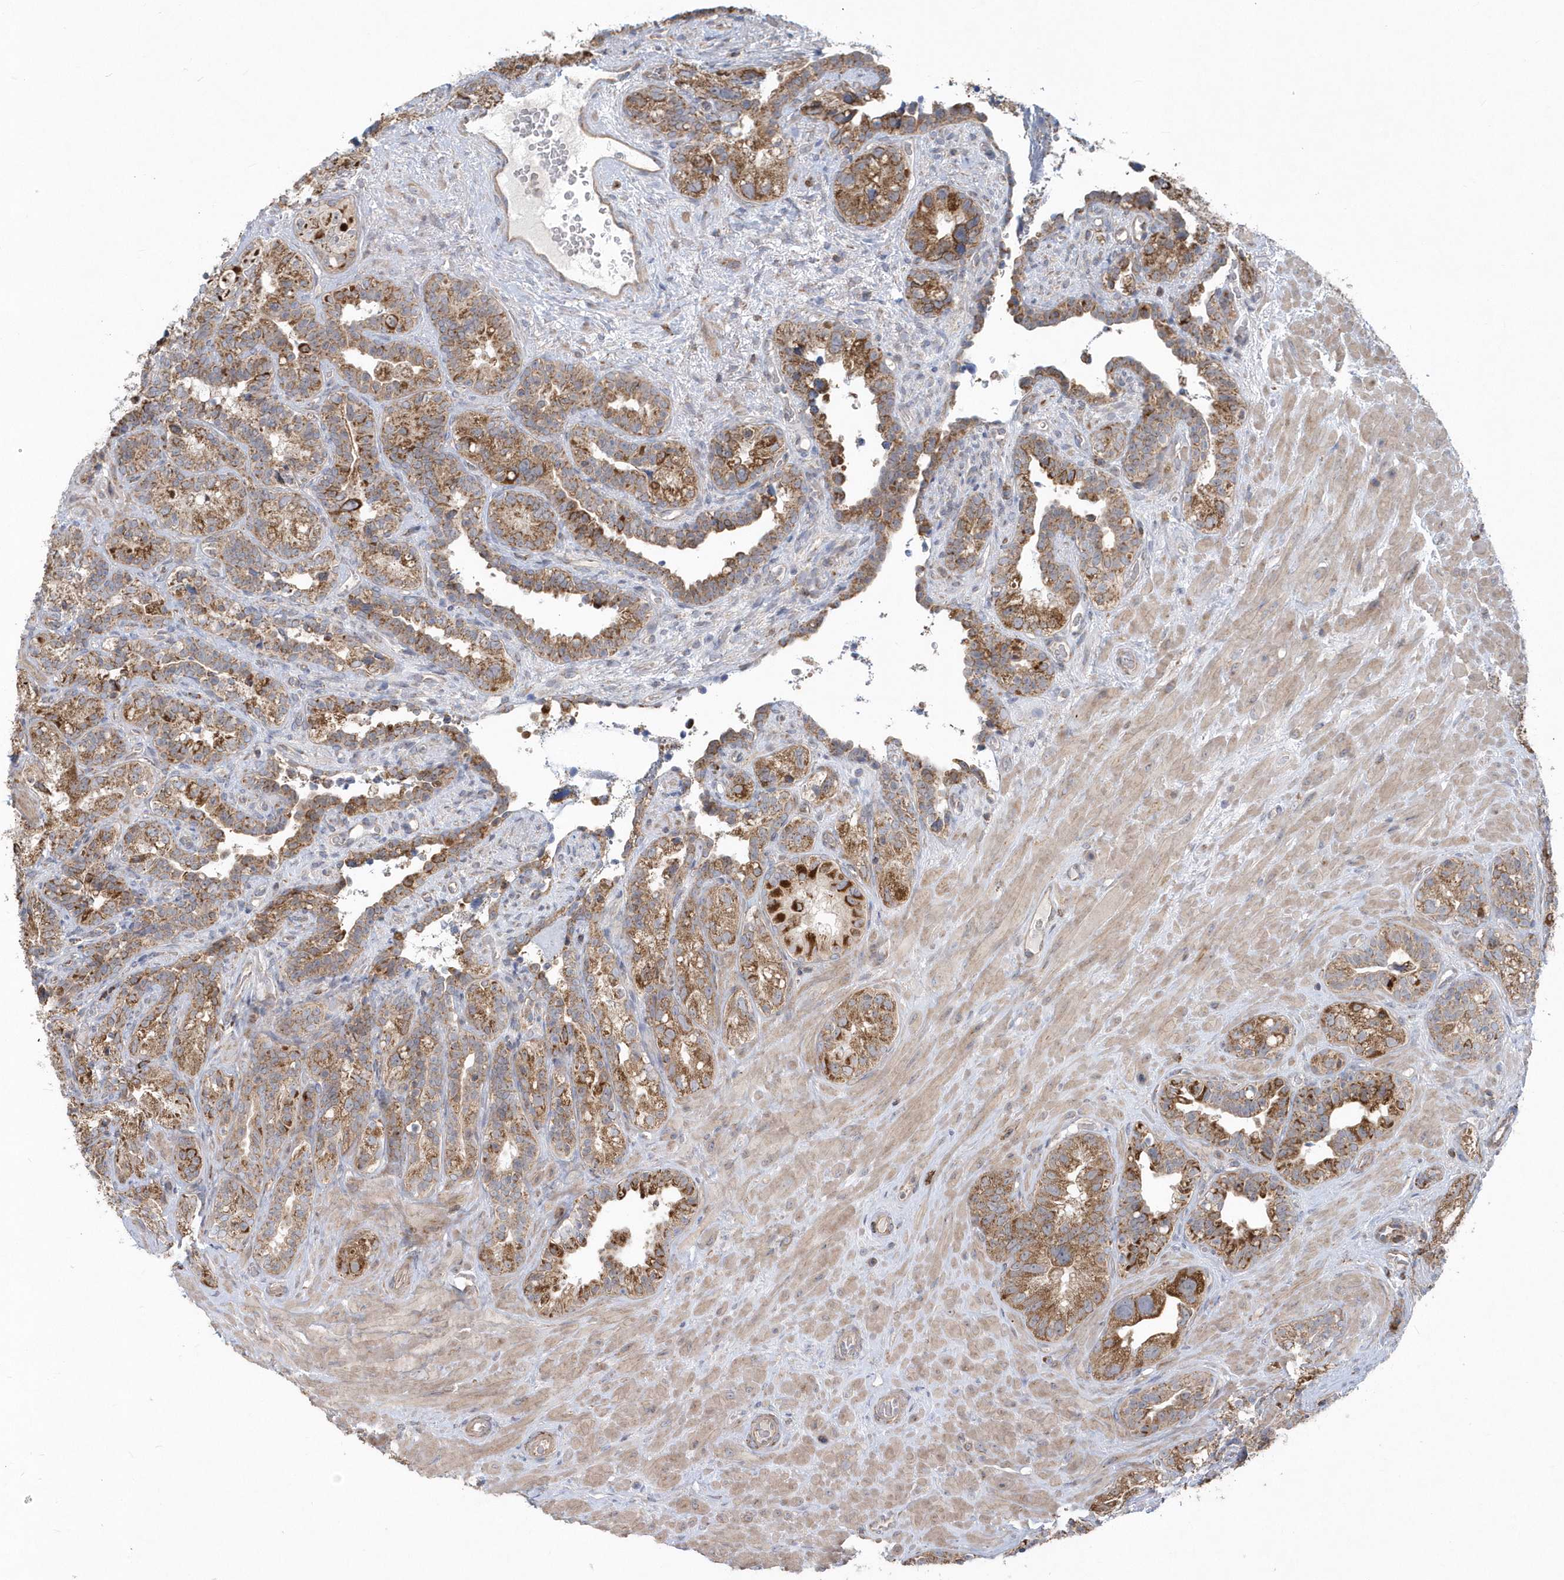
{"staining": {"intensity": "moderate", "quantity": ">75%", "location": "cytoplasmic/membranous"}, "tissue": "seminal vesicle", "cell_type": "Glandular cells", "image_type": "normal", "snomed": [{"axis": "morphology", "description": "Normal tissue, NOS"}, {"axis": "topography", "description": "Seminal veicle"}, {"axis": "topography", "description": "Peripheral nerve tissue"}], "caption": "High-power microscopy captured an immunohistochemistry micrograph of normal seminal vesicle, revealing moderate cytoplasmic/membranous positivity in about >75% of glandular cells.", "gene": "PPP1R7", "patient": {"sex": "male", "age": 67}}